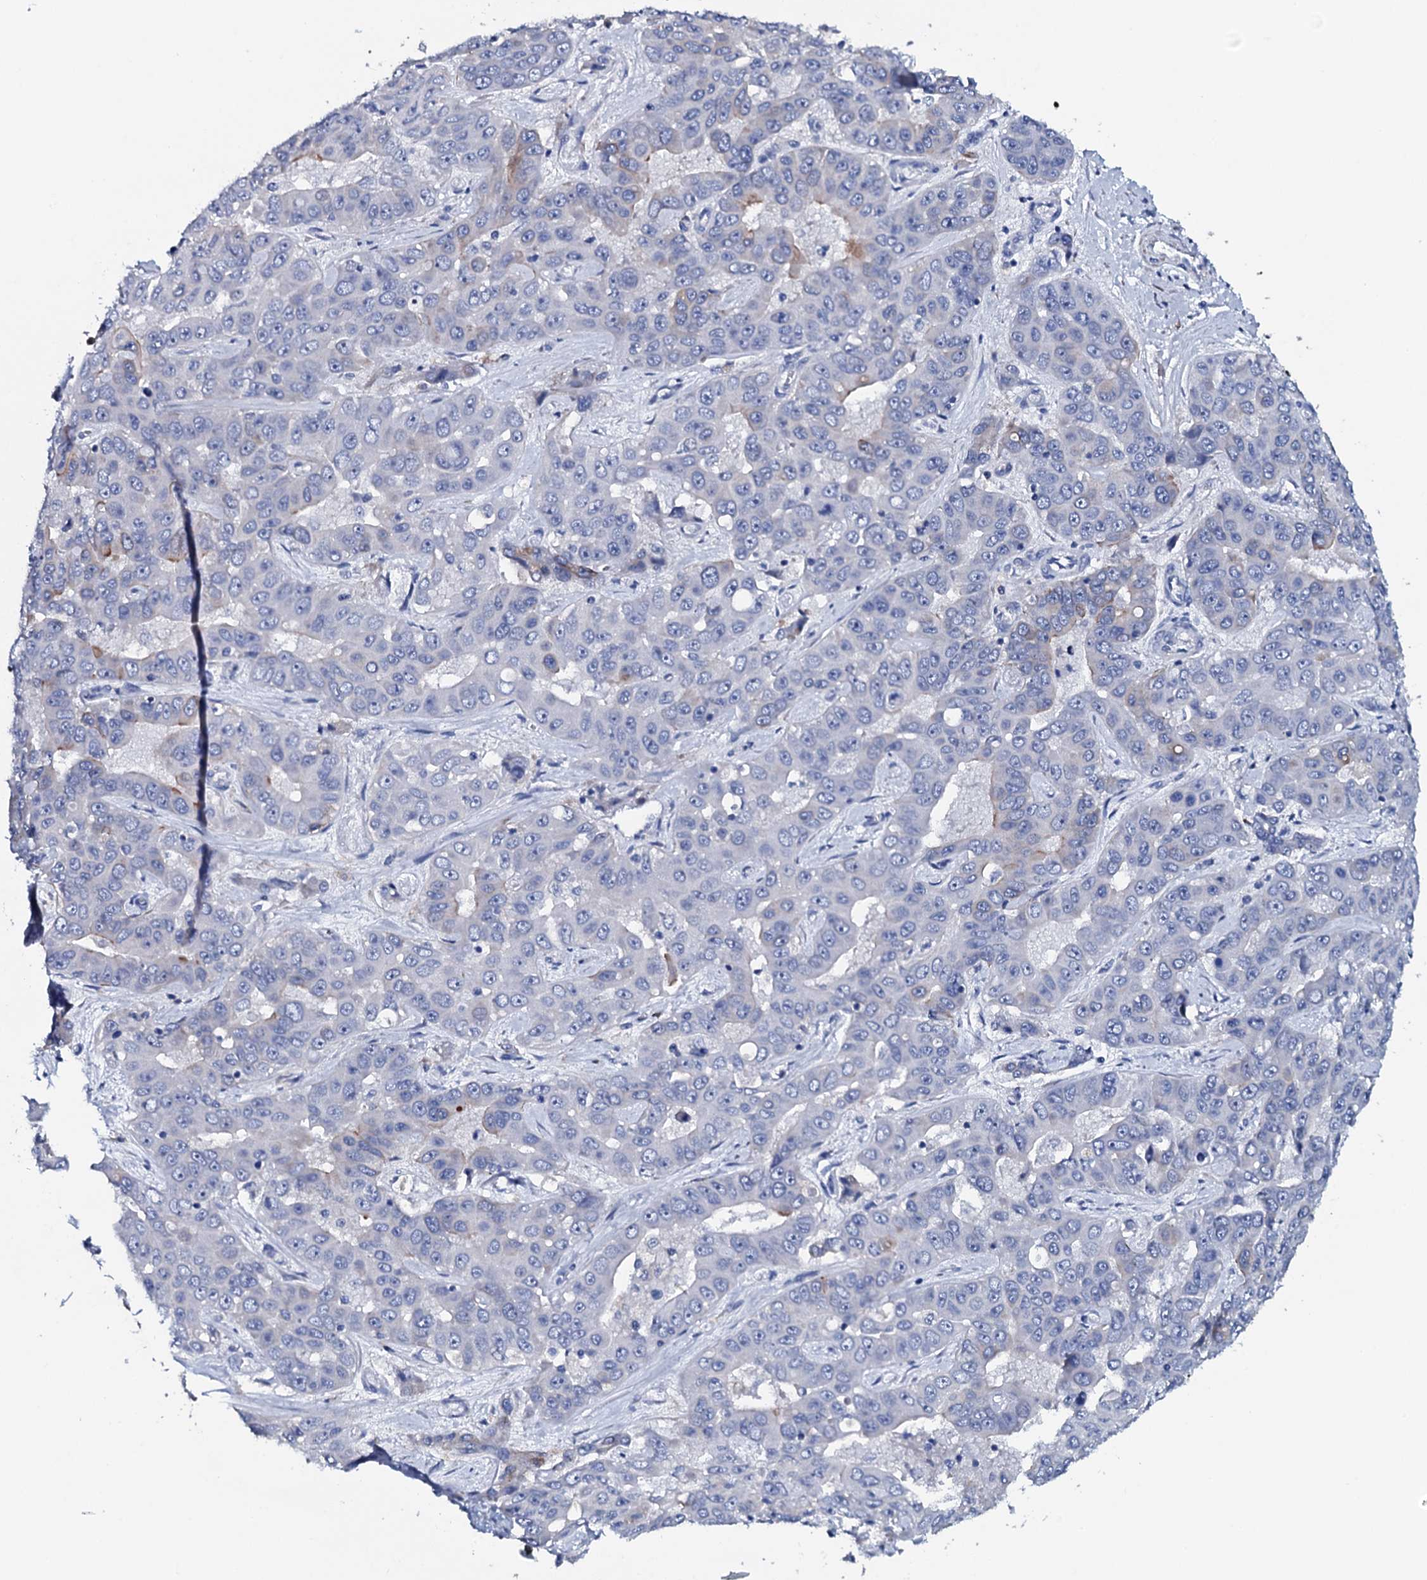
{"staining": {"intensity": "negative", "quantity": "none", "location": "none"}, "tissue": "liver cancer", "cell_type": "Tumor cells", "image_type": "cancer", "snomed": [{"axis": "morphology", "description": "Cholangiocarcinoma"}, {"axis": "topography", "description": "Liver"}], "caption": "This is an IHC image of liver cancer (cholangiocarcinoma). There is no expression in tumor cells.", "gene": "GYS2", "patient": {"sex": "female", "age": 52}}